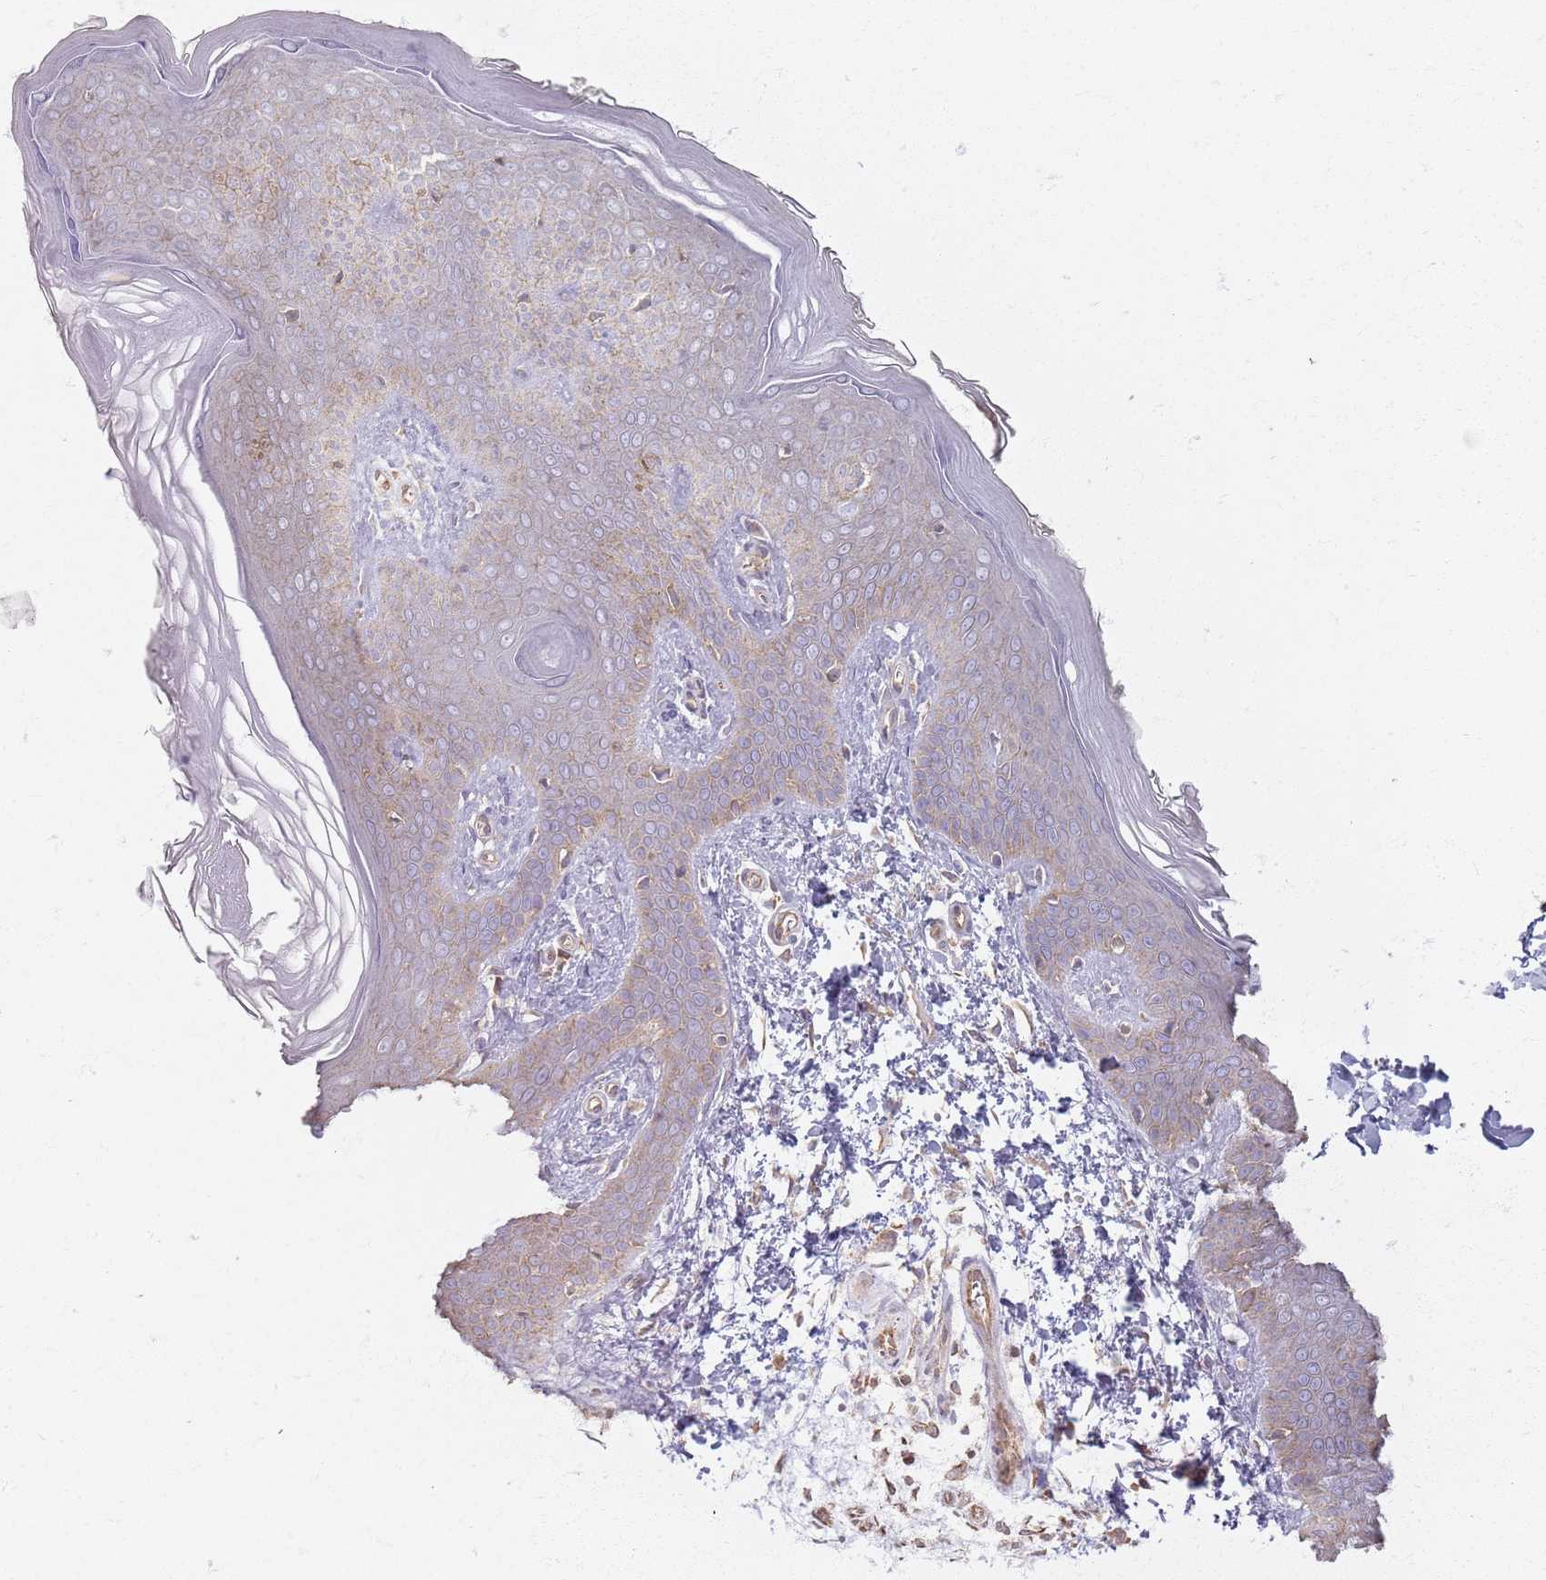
{"staining": {"intensity": "weak", "quantity": ">75%", "location": "cytoplasmic/membranous"}, "tissue": "skin", "cell_type": "Fibroblasts", "image_type": "normal", "snomed": [{"axis": "morphology", "description": "Normal tissue, NOS"}, {"axis": "topography", "description": "Skin"}], "caption": "Immunohistochemical staining of unremarkable skin exhibits low levels of weak cytoplasmic/membranous staining in about >75% of fibroblasts. Using DAB (brown) and hematoxylin (blue) stains, captured at high magnification using brightfield microscopy.", "gene": "KCNA5", "patient": {"sex": "male", "age": 36}}